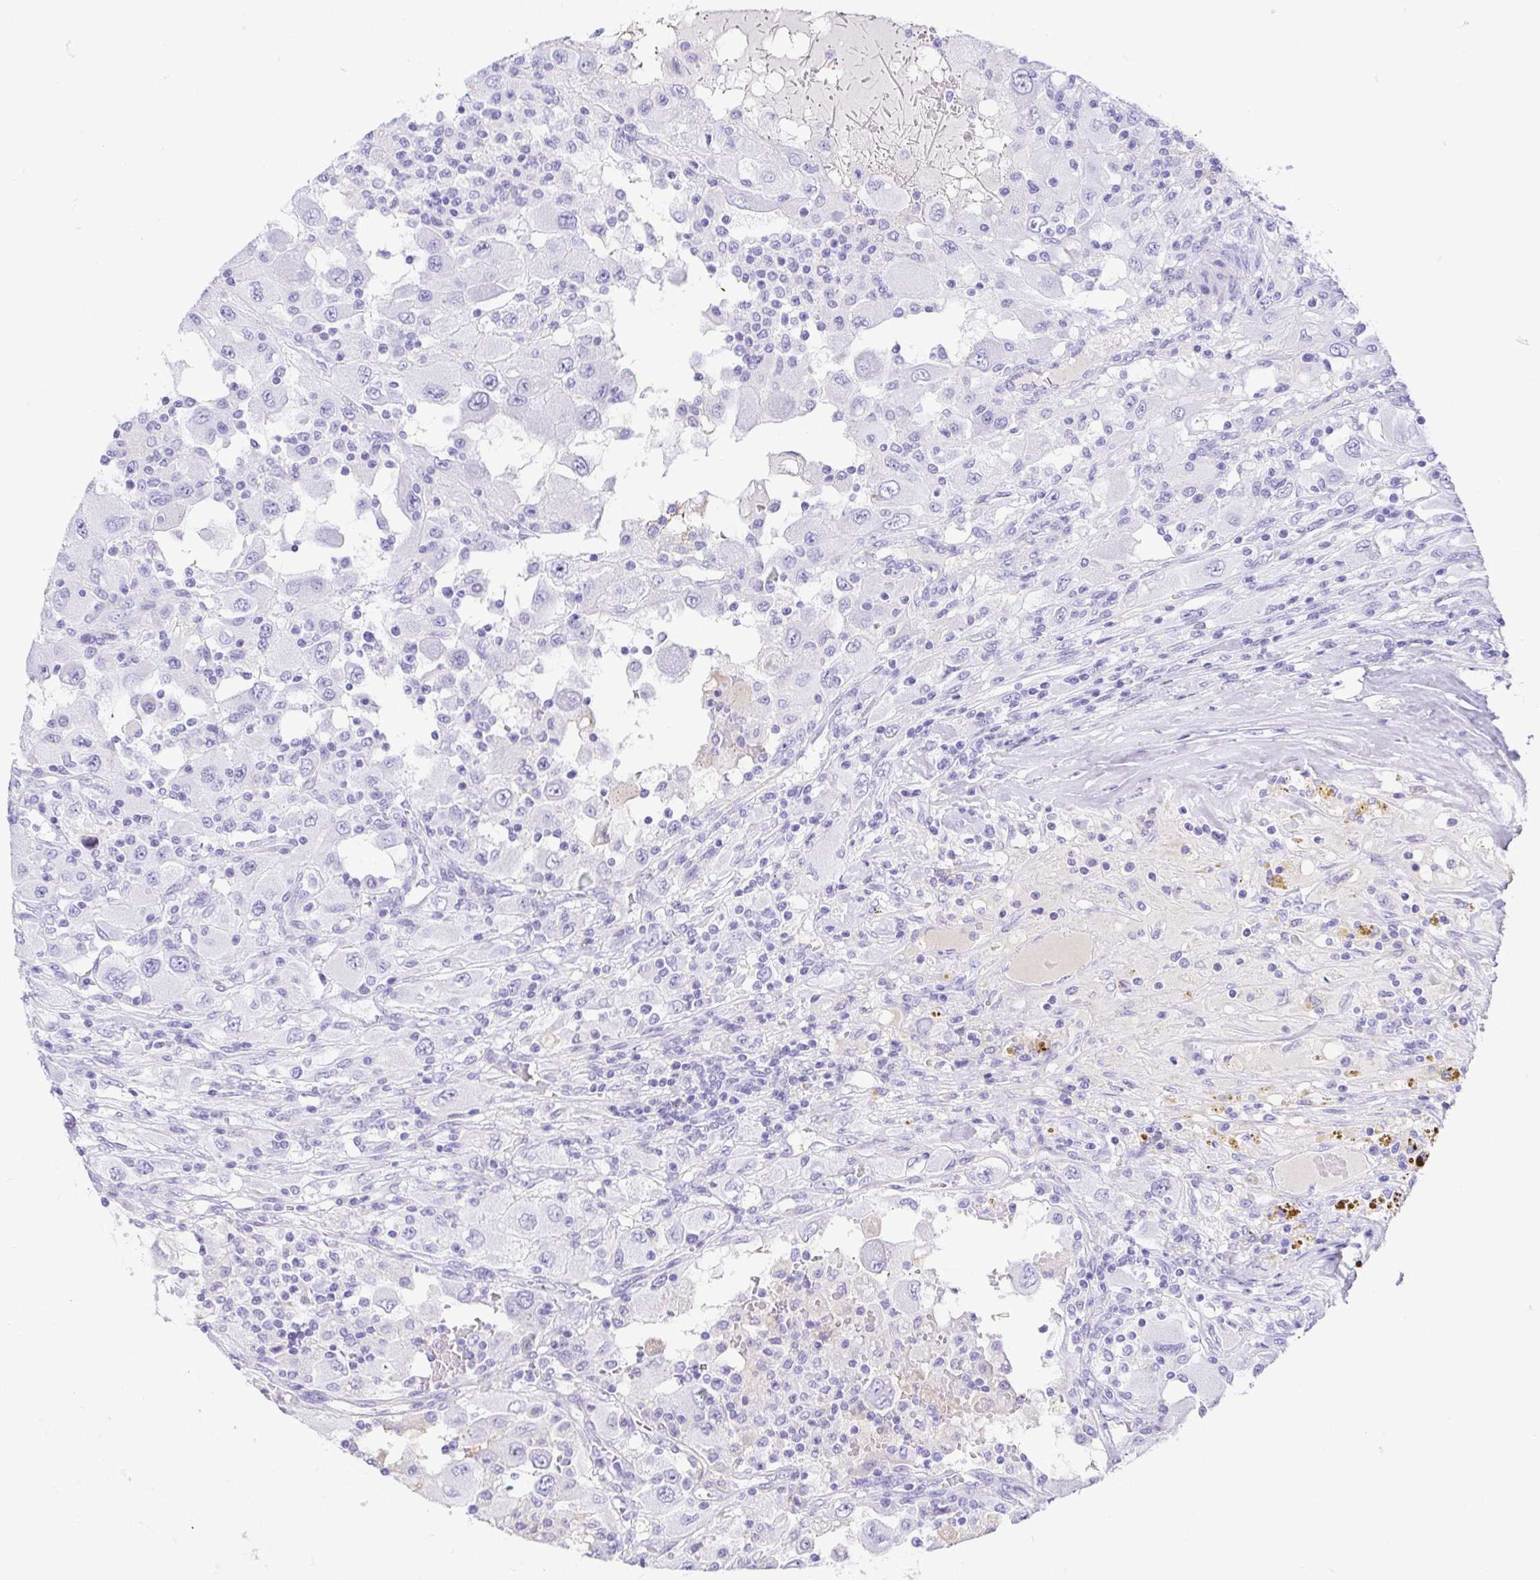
{"staining": {"intensity": "negative", "quantity": "none", "location": "none"}, "tissue": "renal cancer", "cell_type": "Tumor cells", "image_type": "cancer", "snomed": [{"axis": "morphology", "description": "Adenocarcinoma, NOS"}, {"axis": "topography", "description": "Kidney"}], "caption": "Tumor cells are negative for protein expression in human renal adenocarcinoma.", "gene": "GKN1", "patient": {"sex": "female", "age": 67}}